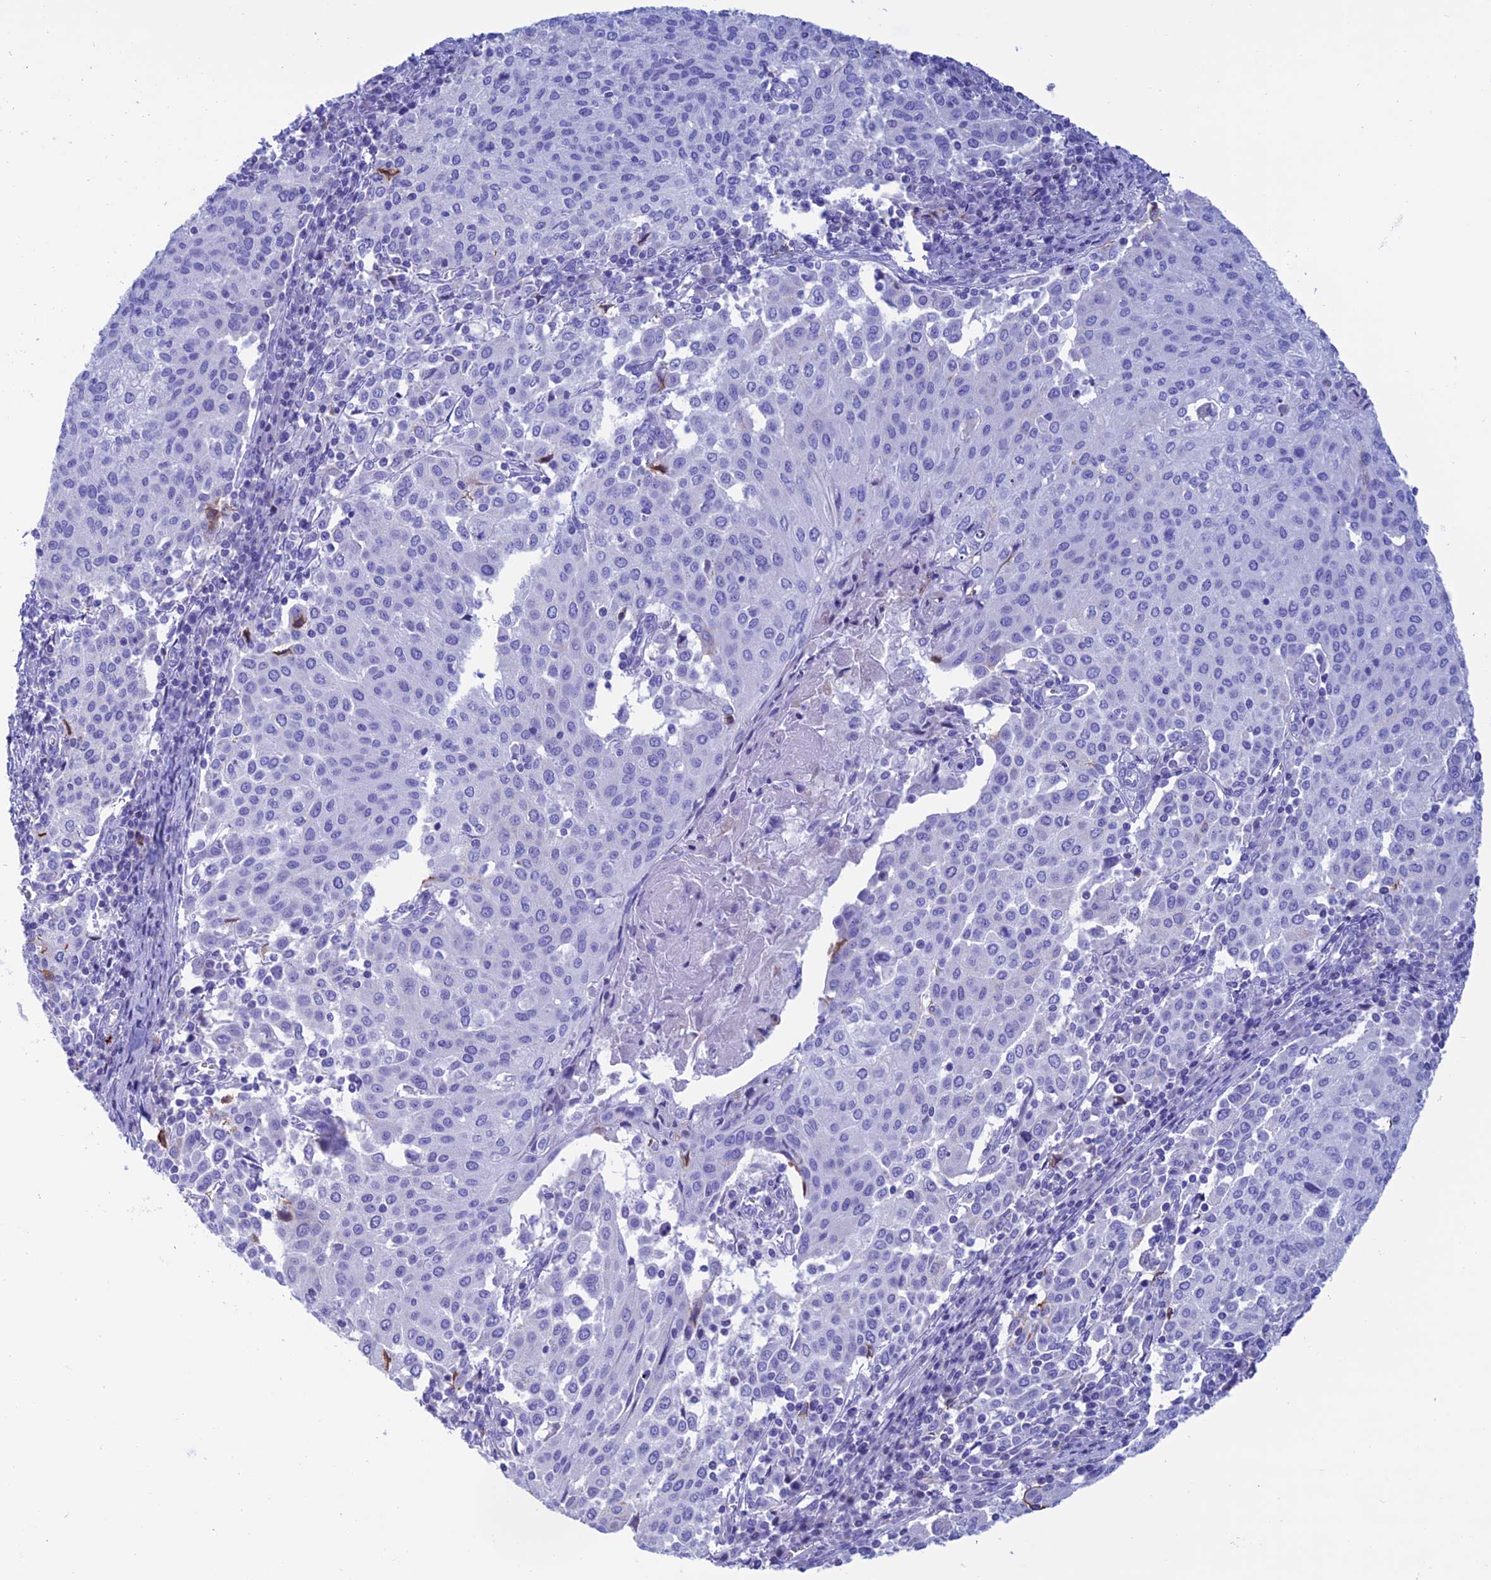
{"staining": {"intensity": "negative", "quantity": "none", "location": "none"}, "tissue": "cervical cancer", "cell_type": "Tumor cells", "image_type": "cancer", "snomed": [{"axis": "morphology", "description": "Squamous cell carcinoma, NOS"}, {"axis": "topography", "description": "Cervix"}], "caption": "Histopathology image shows no significant protein expression in tumor cells of cervical cancer.", "gene": "NXPE4", "patient": {"sex": "female", "age": 46}}